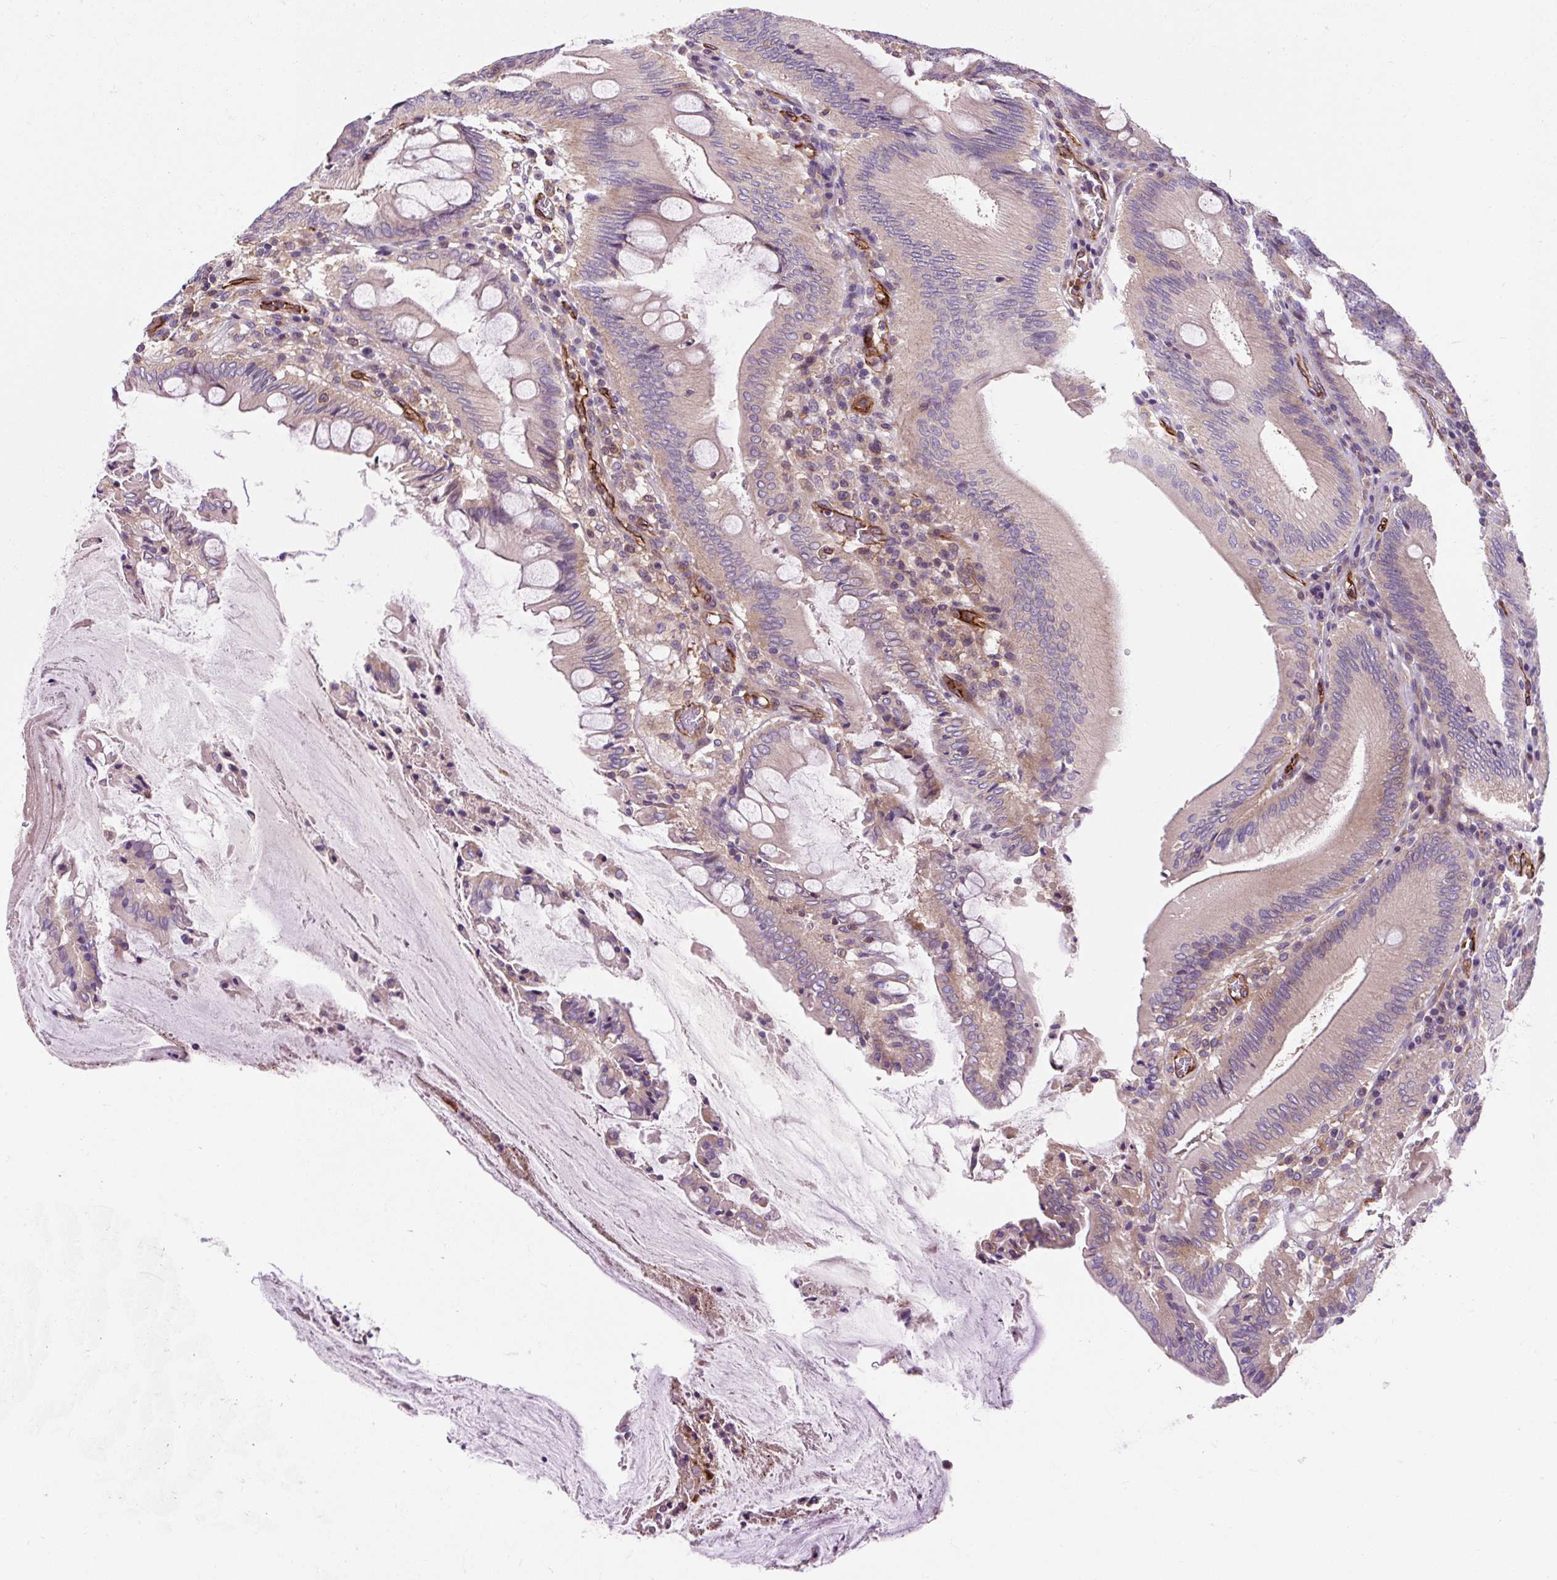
{"staining": {"intensity": "weak", "quantity": "<25%", "location": "cytoplasmic/membranous"}, "tissue": "colorectal cancer", "cell_type": "Tumor cells", "image_type": "cancer", "snomed": [{"axis": "morphology", "description": "Adenocarcinoma, NOS"}, {"axis": "topography", "description": "Colon"}], "caption": "An IHC histopathology image of colorectal cancer is shown. There is no staining in tumor cells of colorectal cancer.", "gene": "PCDHGB3", "patient": {"sex": "male", "age": 62}}